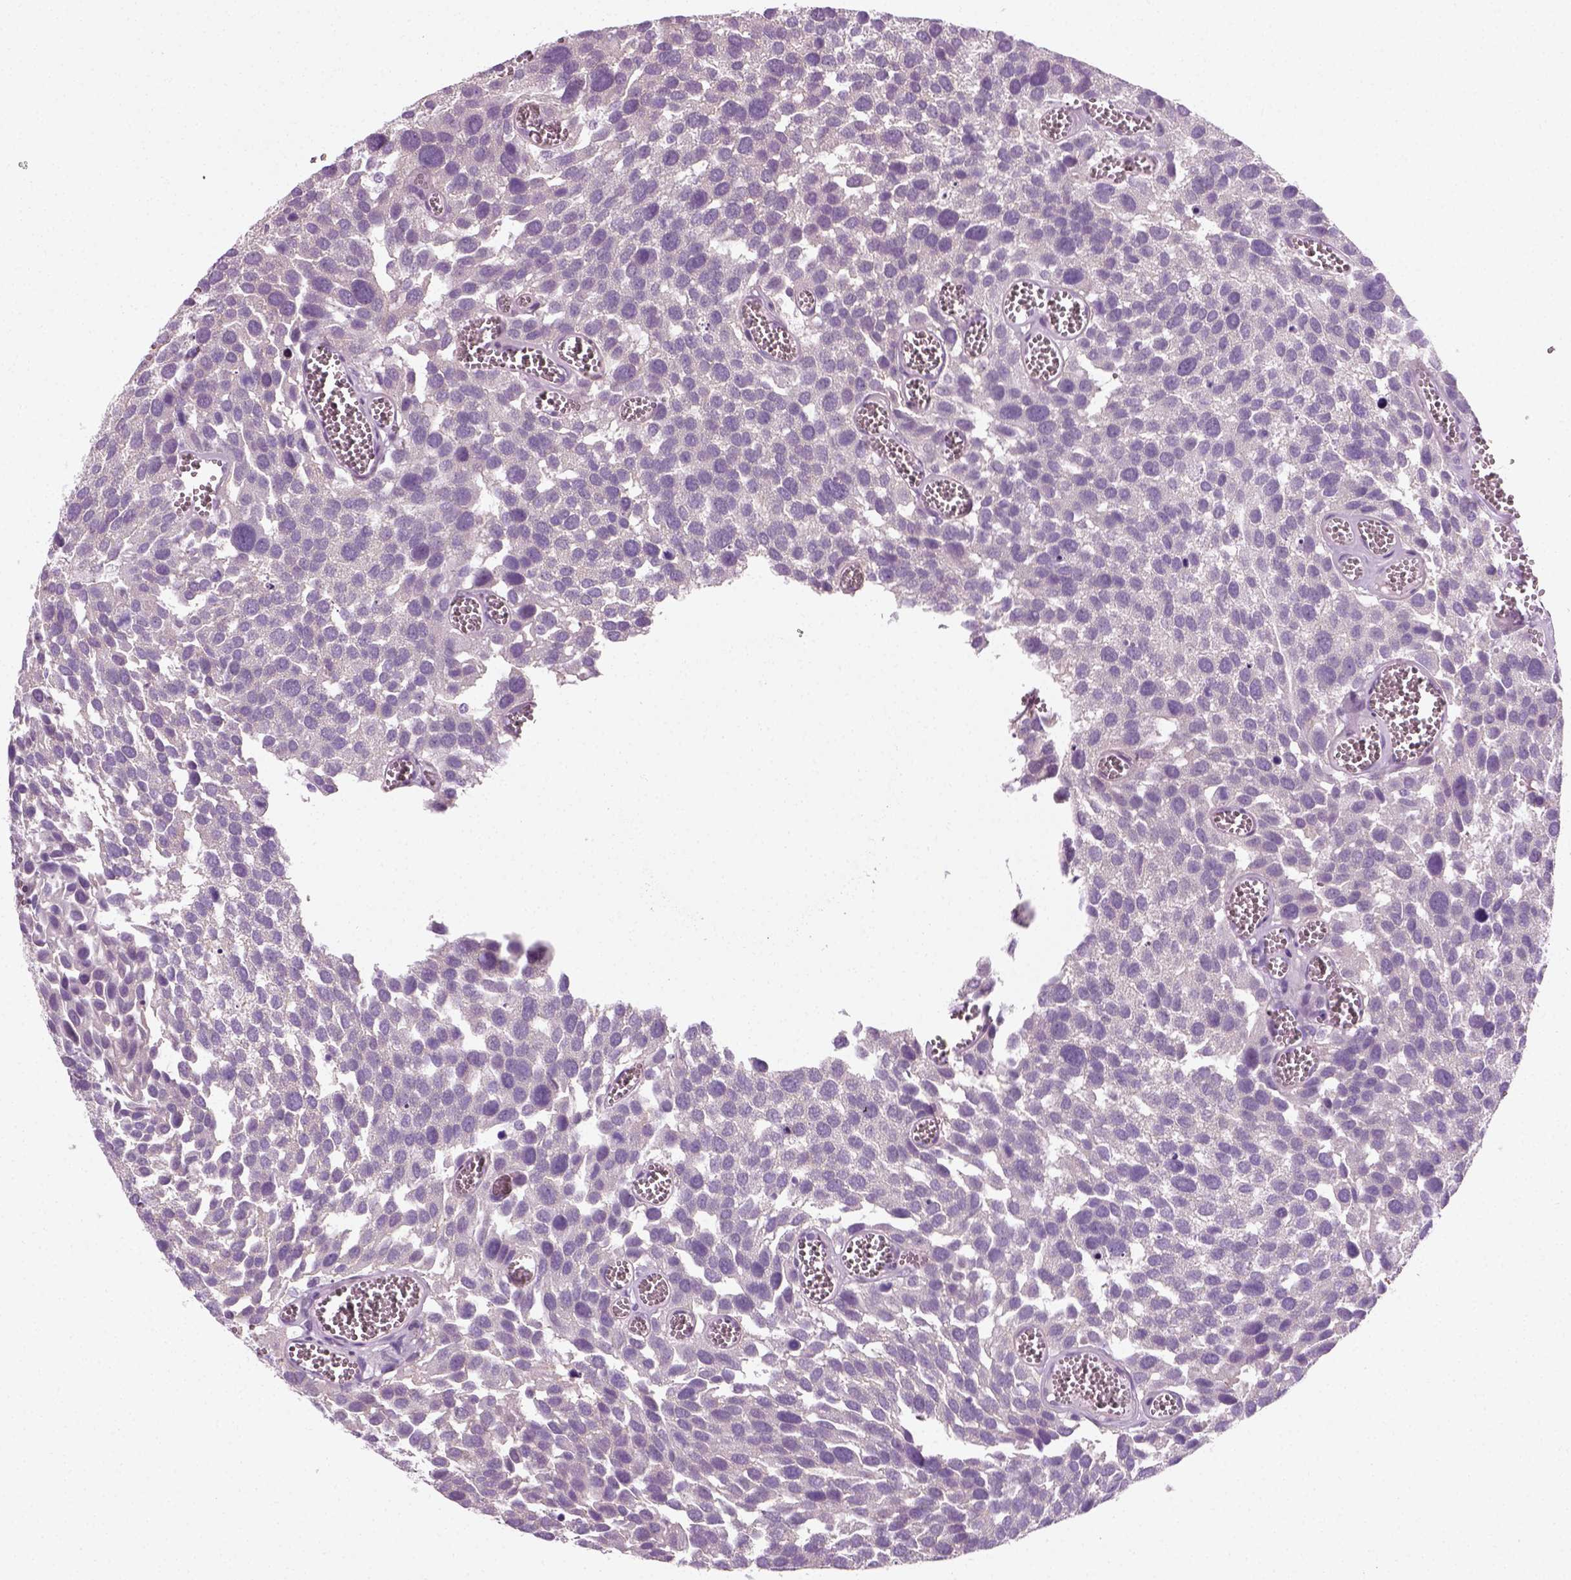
{"staining": {"intensity": "negative", "quantity": "none", "location": "none"}, "tissue": "urothelial cancer", "cell_type": "Tumor cells", "image_type": "cancer", "snomed": [{"axis": "morphology", "description": "Urothelial carcinoma, Low grade"}, {"axis": "topography", "description": "Urinary bladder"}], "caption": "A high-resolution photomicrograph shows immunohistochemistry staining of urothelial cancer, which demonstrates no significant expression in tumor cells. (Brightfield microscopy of DAB IHC at high magnification).", "gene": "SPATA31E1", "patient": {"sex": "female", "age": 69}}